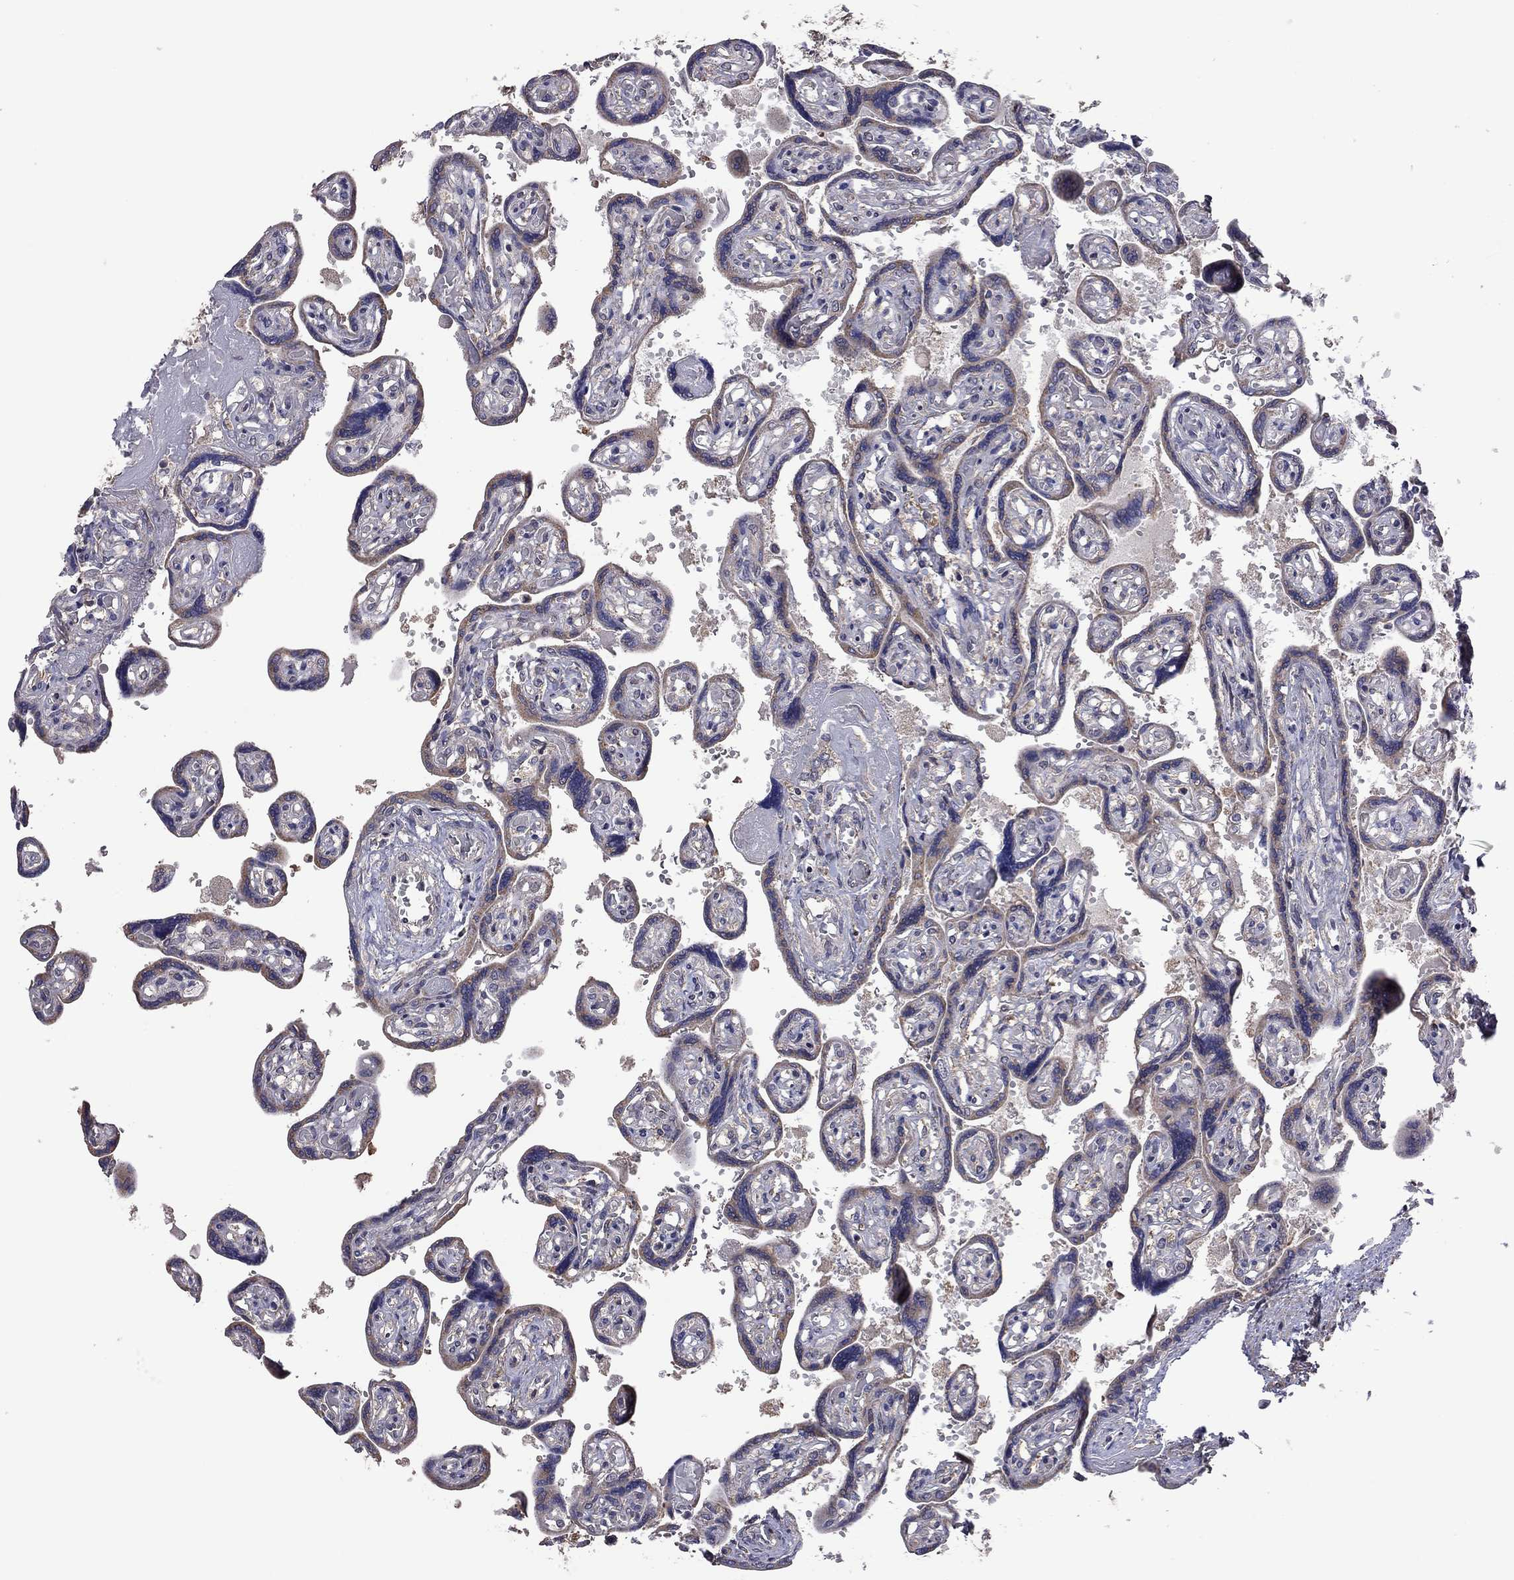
{"staining": {"intensity": "weak", "quantity": ">75%", "location": "cytoplasmic/membranous"}, "tissue": "placenta", "cell_type": "Decidual cells", "image_type": "normal", "snomed": [{"axis": "morphology", "description": "Normal tissue, NOS"}, {"axis": "topography", "description": "Placenta"}], "caption": "Unremarkable placenta was stained to show a protein in brown. There is low levels of weak cytoplasmic/membranous expression in approximately >75% of decidual cells. (IHC, brightfield microscopy, high magnification).", "gene": "TSNARE1", "patient": {"sex": "female", "age": 32}}